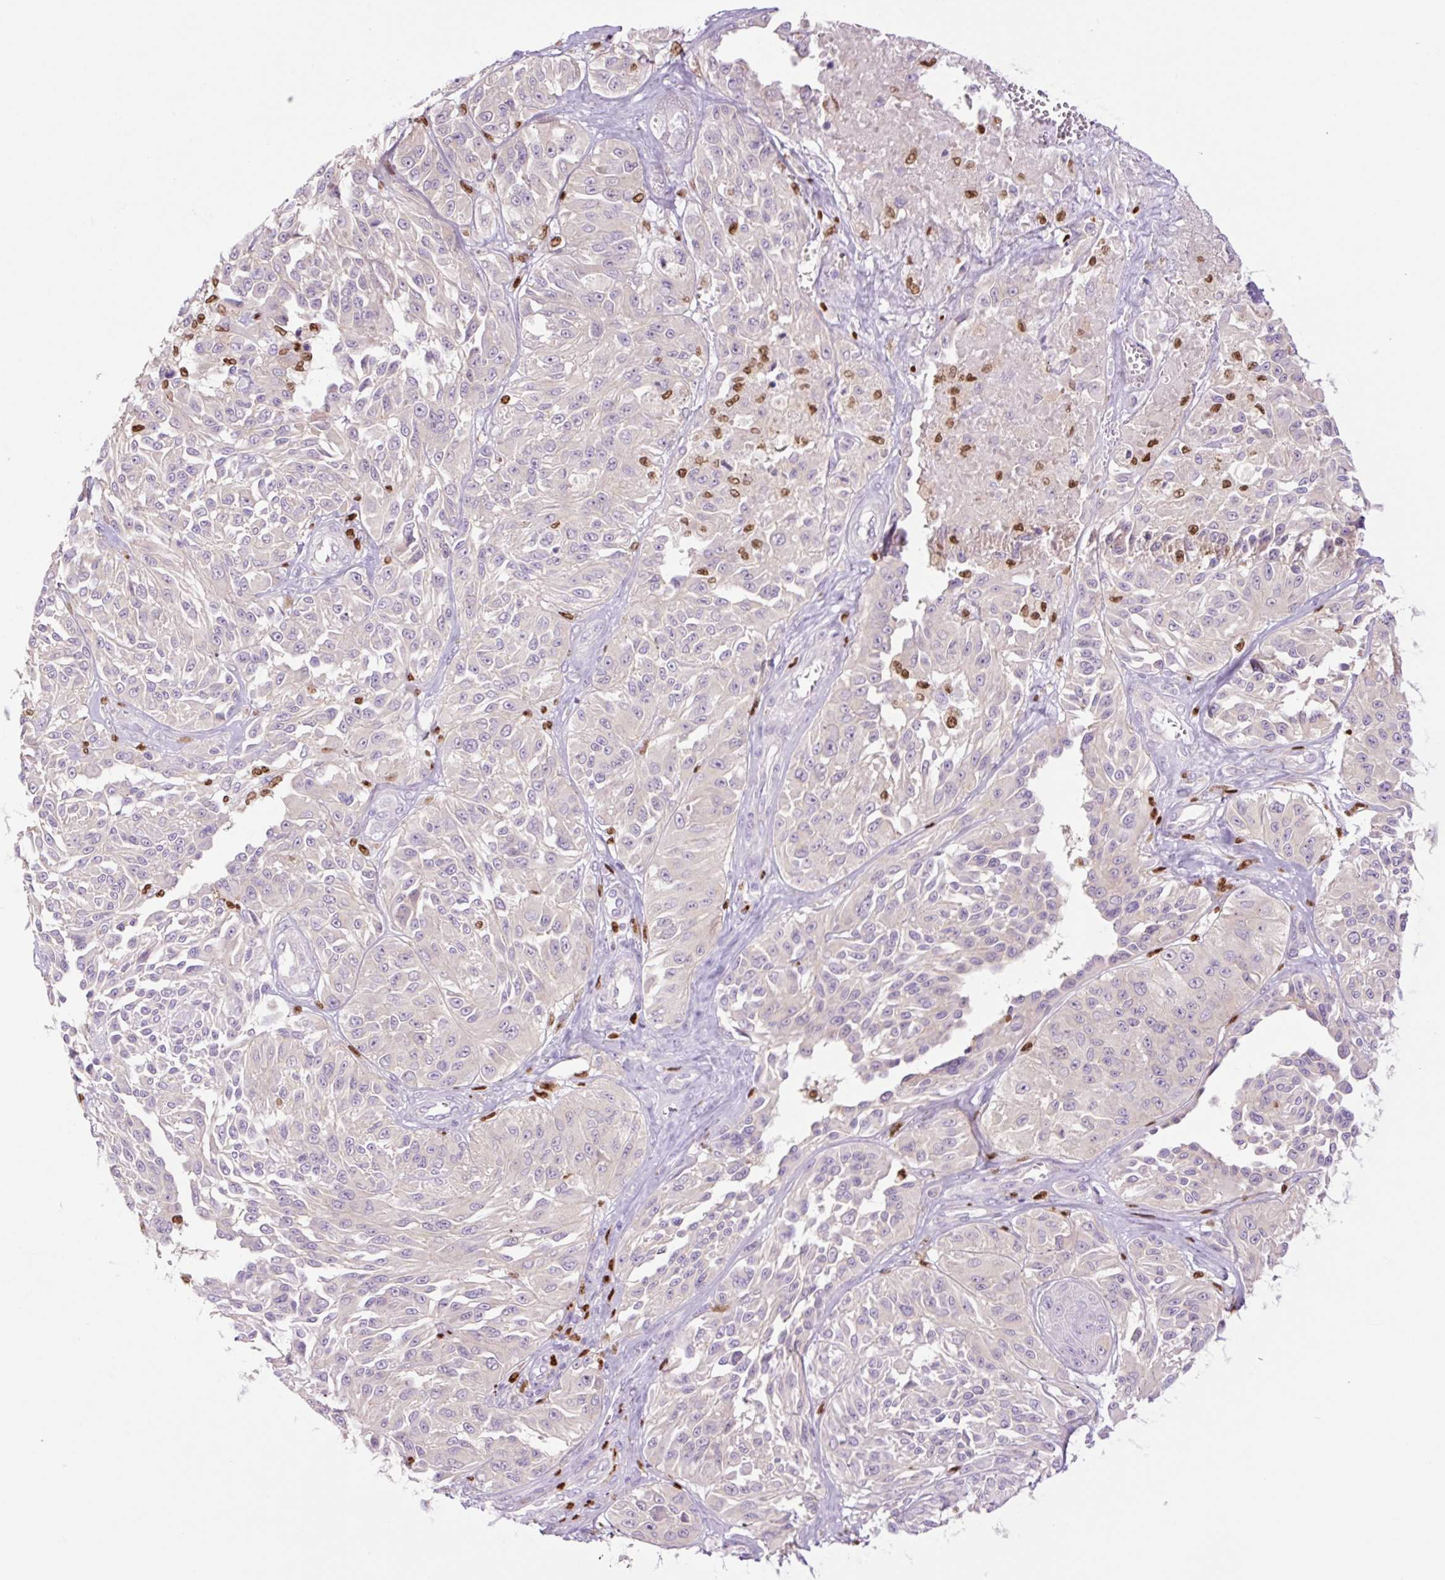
{"staining": {"intensity": "negative", "quantity": "none", "location": "none"}, "tissue": "melanoma", "cell_type": "Tumor cells", "image_type": "cancer", "snomed": [{"axis": "morphology", "description": "Malignant melanoma, NOS"}, {"axis": "topography", "description": "Skin"}], "caption": "A photomicrograph of human melanoma is negative for staining in tumor cells.", "gene": "SPI1", "patient": {"sex": "male", "age": 94}}